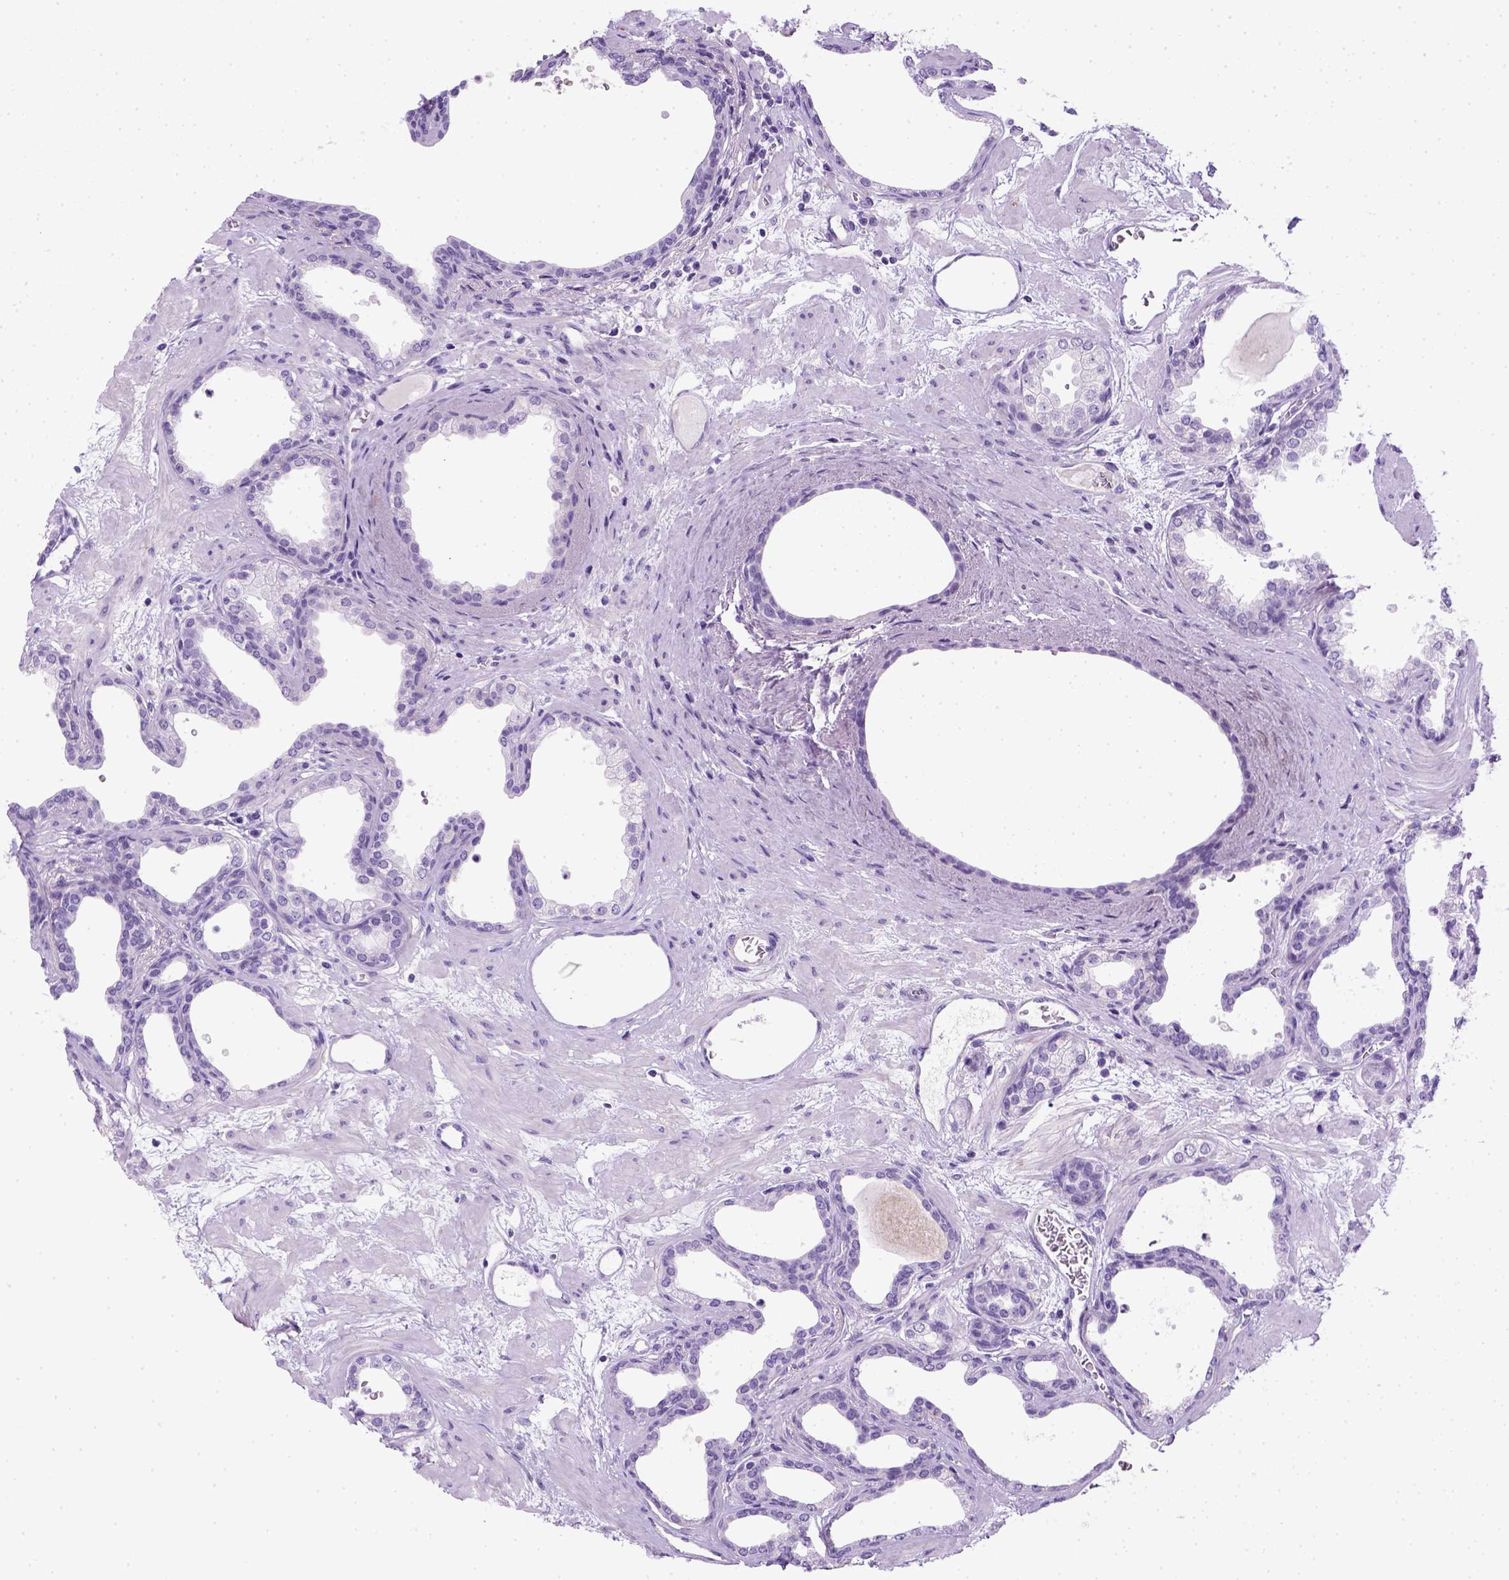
{"staining": {"intensity": "negative", "quantity": "none", "location": "none"}, "tissue": "prostate", "cell_type": "Glandular cells", "image_type": "normal", "snomed": [{"axis": "morphology", "description": "Normal tissue, NOS"}, {"axis": "topography", "description": "Prostate"}], "caption": "Protein analysis of normal prostate reveals no significant staining in glandular cells.", "gene": "KRT71", "patient": {"sex": "male", "age": 37}}